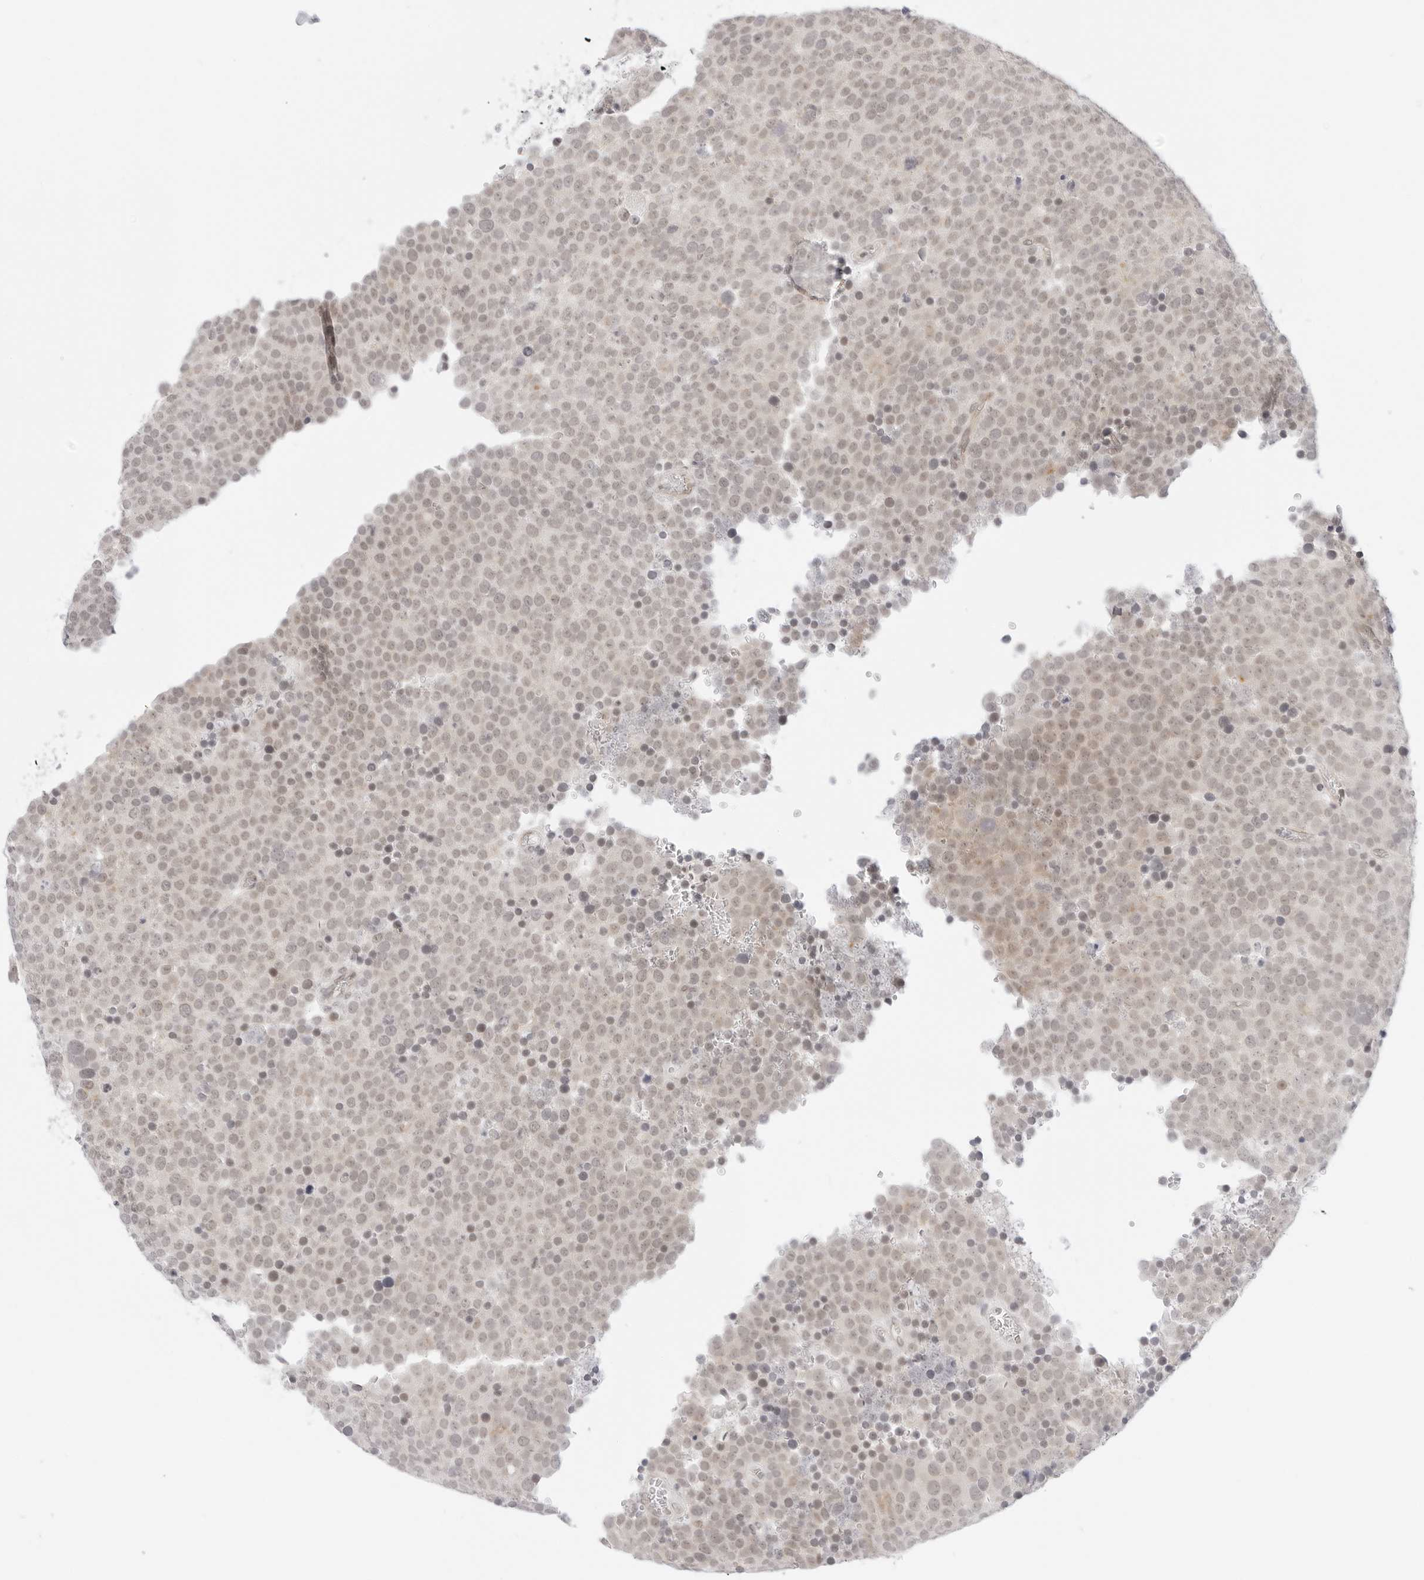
{"staining": {"intensity": "weak", "quantity": "25%-75%", "location": "nuclear"}, "tissue": "testis cancer", "cell_type": "Tumor cells", "image_type": "cancer", "snomed": [{"axis": "morphology", "description": "Seminoma, NOS"}, {"axis": "topography", "description": "Testis"}], "caption": "High-power microscopy captured an immunohistochemistry photomicrograph of testis cancer (seminoma), revealing weak nuclear positivity in approximately 25%-75% of tumor cells.", "gene": "MED18", "patient": {"sex": "male", "age": 71}}